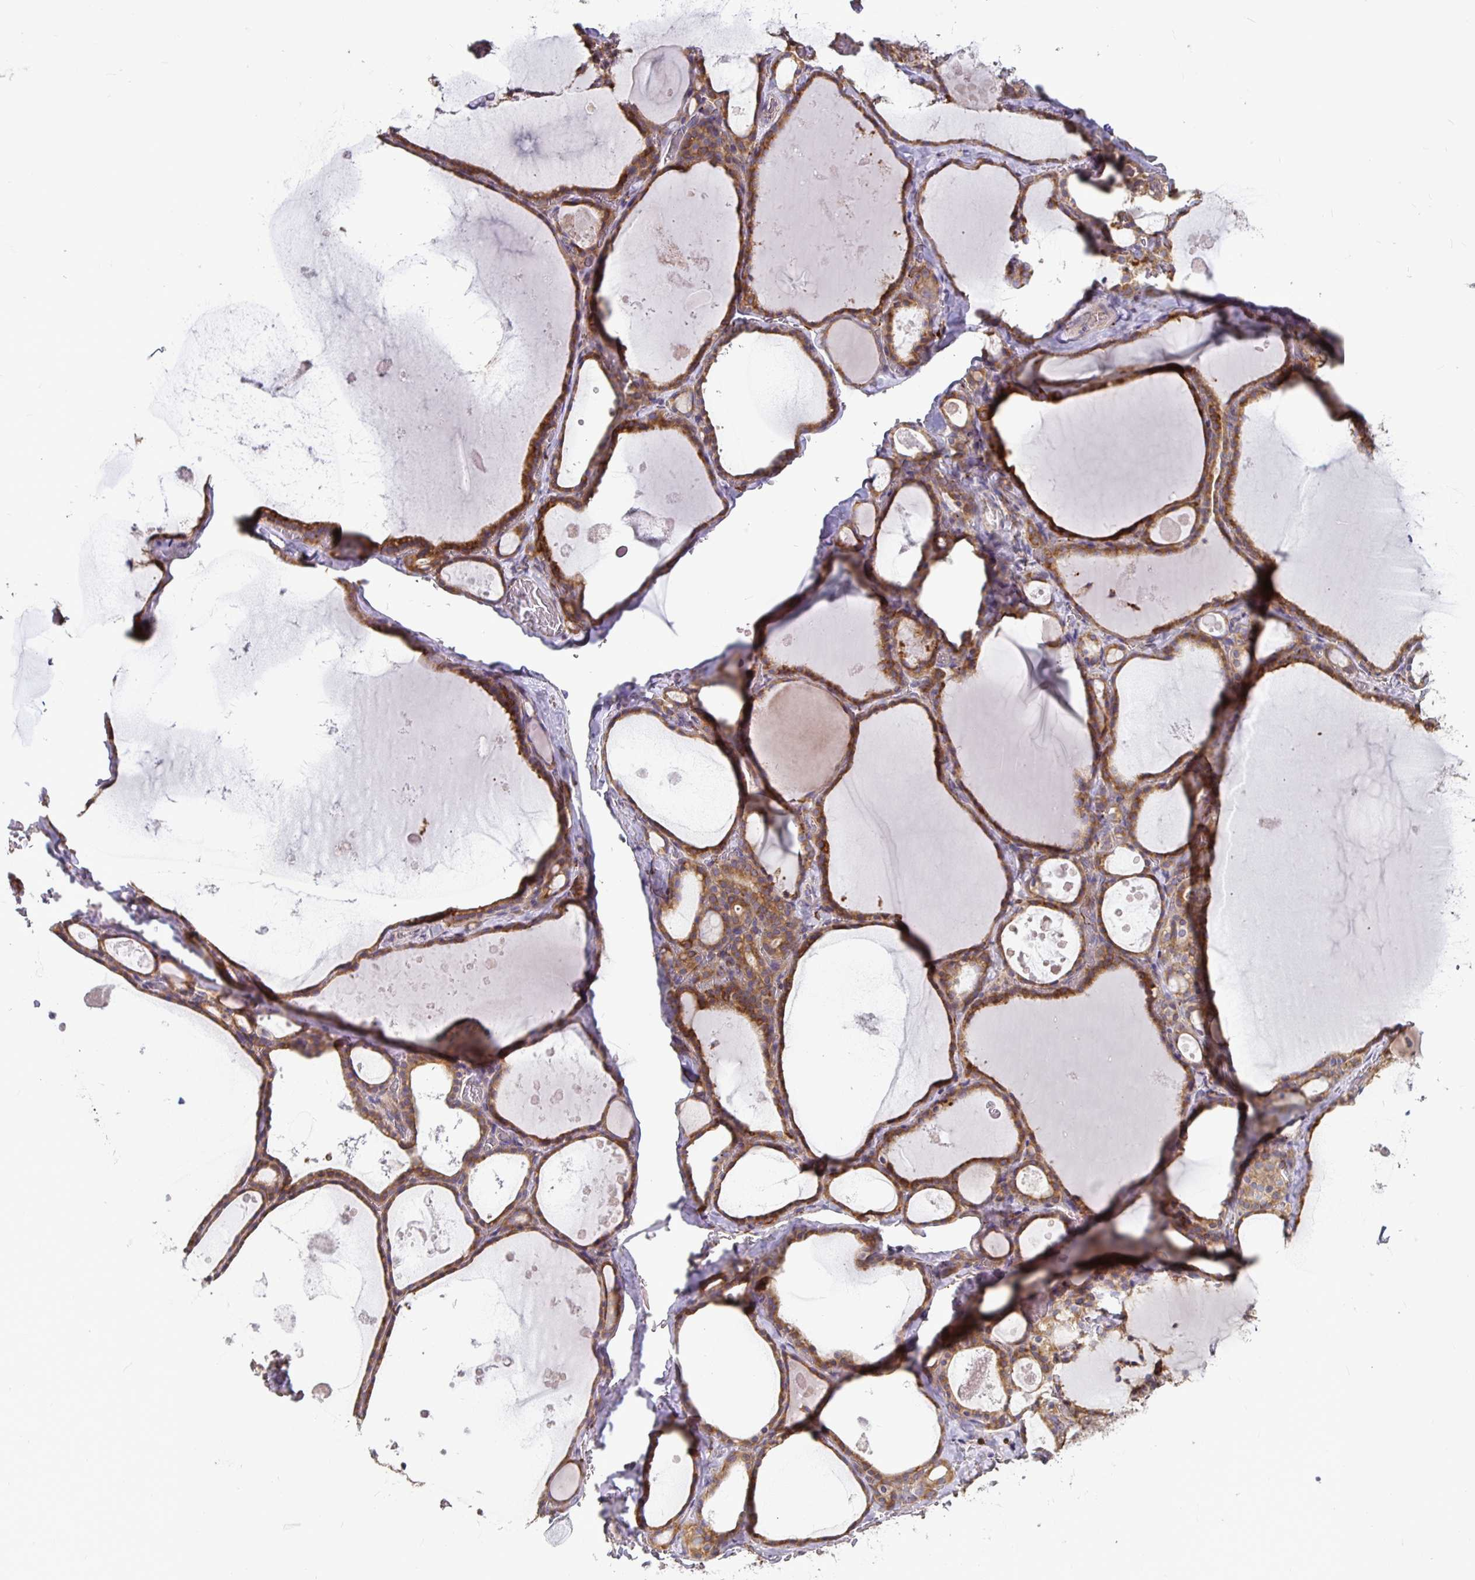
{"staining": {"intensity": "moderate", "quantity": ">75%", "location": "cytoplasmic/membranous"}, "tissue": "thyroid gland", "cell_type": "Glandular cells", "image_type": "normal", "snomed": [{"axis": "morphology", "description": "Normal tissue, NOS"}, {"axis": "topography", "description": "Thyroid gland"}], "caption": "Immunohistochemical staining of benign human thyroid gland exhibits moderate cytoplasmic/membranous protein positivity in about >75% of glandular cells.", "gene": "P4HA2", "patient": {"sex": "male", "age": 56}}